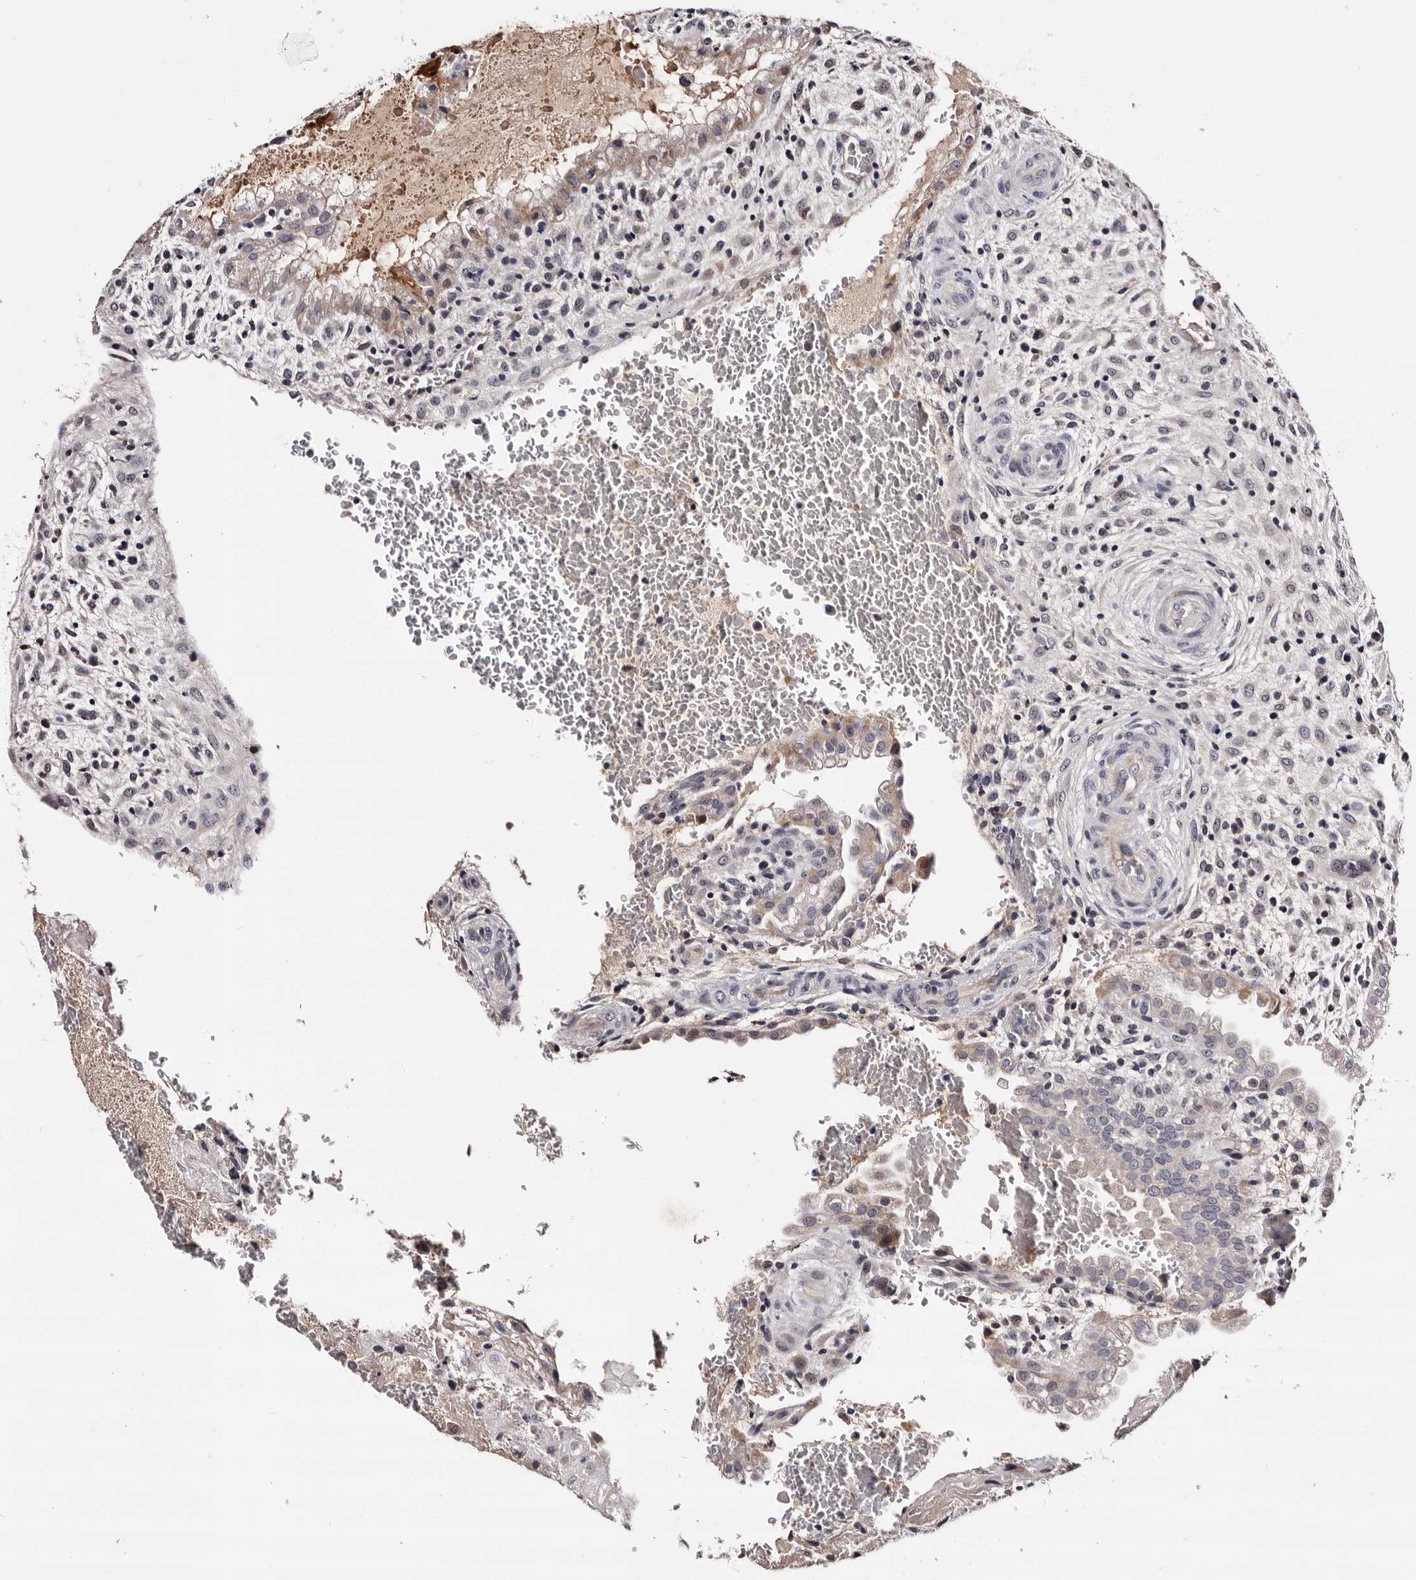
{"staining": {"intensity": "negative", "quantity": "none", "location": "none"}, "tissue": "placenta", "cell_type": "Decidual cells", "image_type": "normal", "snomed": [{"axis": "morphology", "description": "Normal tissue, NOS"}, {"axis": "topography", "description": "Placenta"}], "caption": "DAB immunohistochemical staining of unremarkable human placenta exhibits no significant expression in decidual cells.", "gene": "TAF4B", "patient": {"sex": "female", "age": 35}}